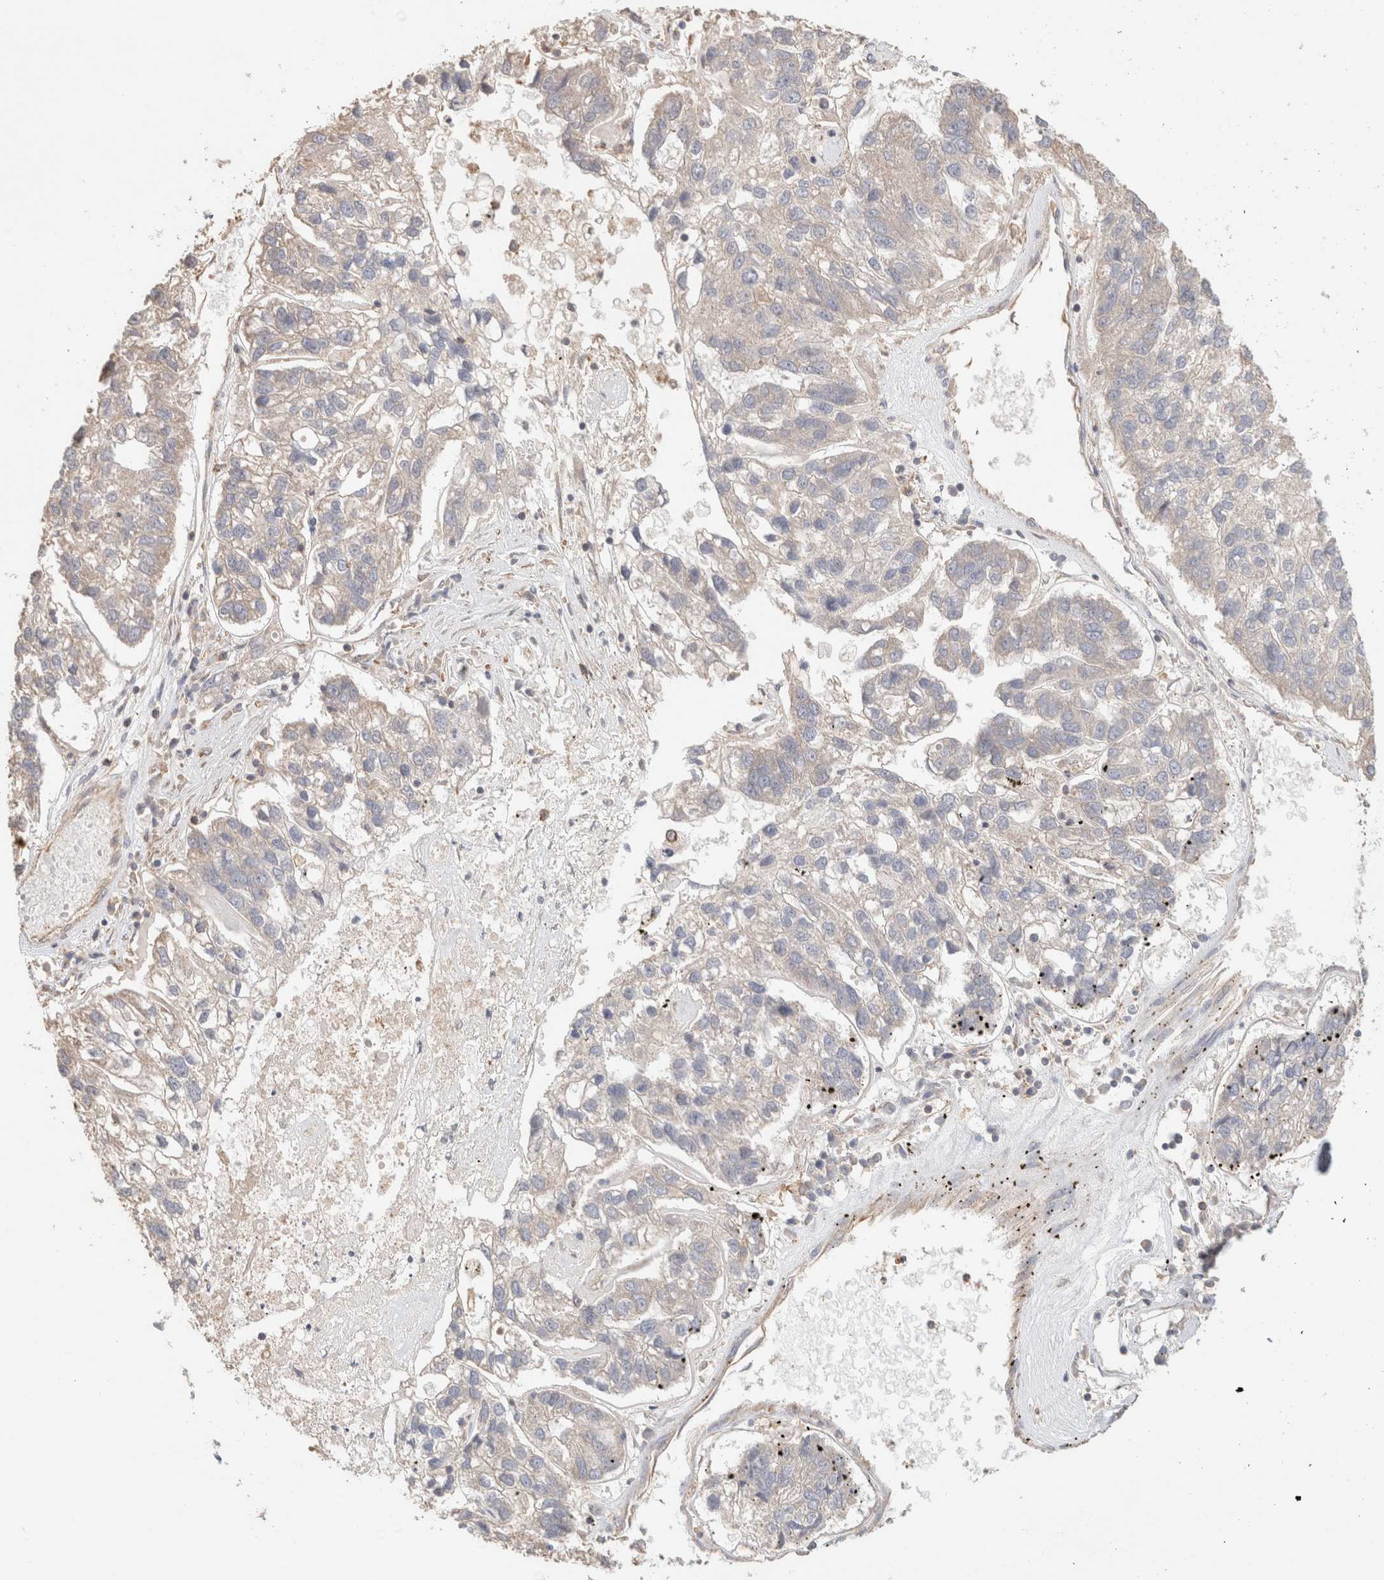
{"staining": {"intensity": "weak", "quantity": "<25%", "location": "cytoplasmic/membranous"}, "tissue": "pancreatic cancer", "cell_type": "Tumor cells", "image_type": "cancer", "snomed": [{"axis": "morphology", "description": "Adenocarcinoma, NOS"}, {"axis": "topography", "description": "Pancreas"}], "caption": "Immunohistochemistry (IHC) of human pancreatic cancer (adenocarcinoma) exhibits no staining in tumor cells.", "gene": "CFAP418", "patient": {"sex": "female", "age": 61}}